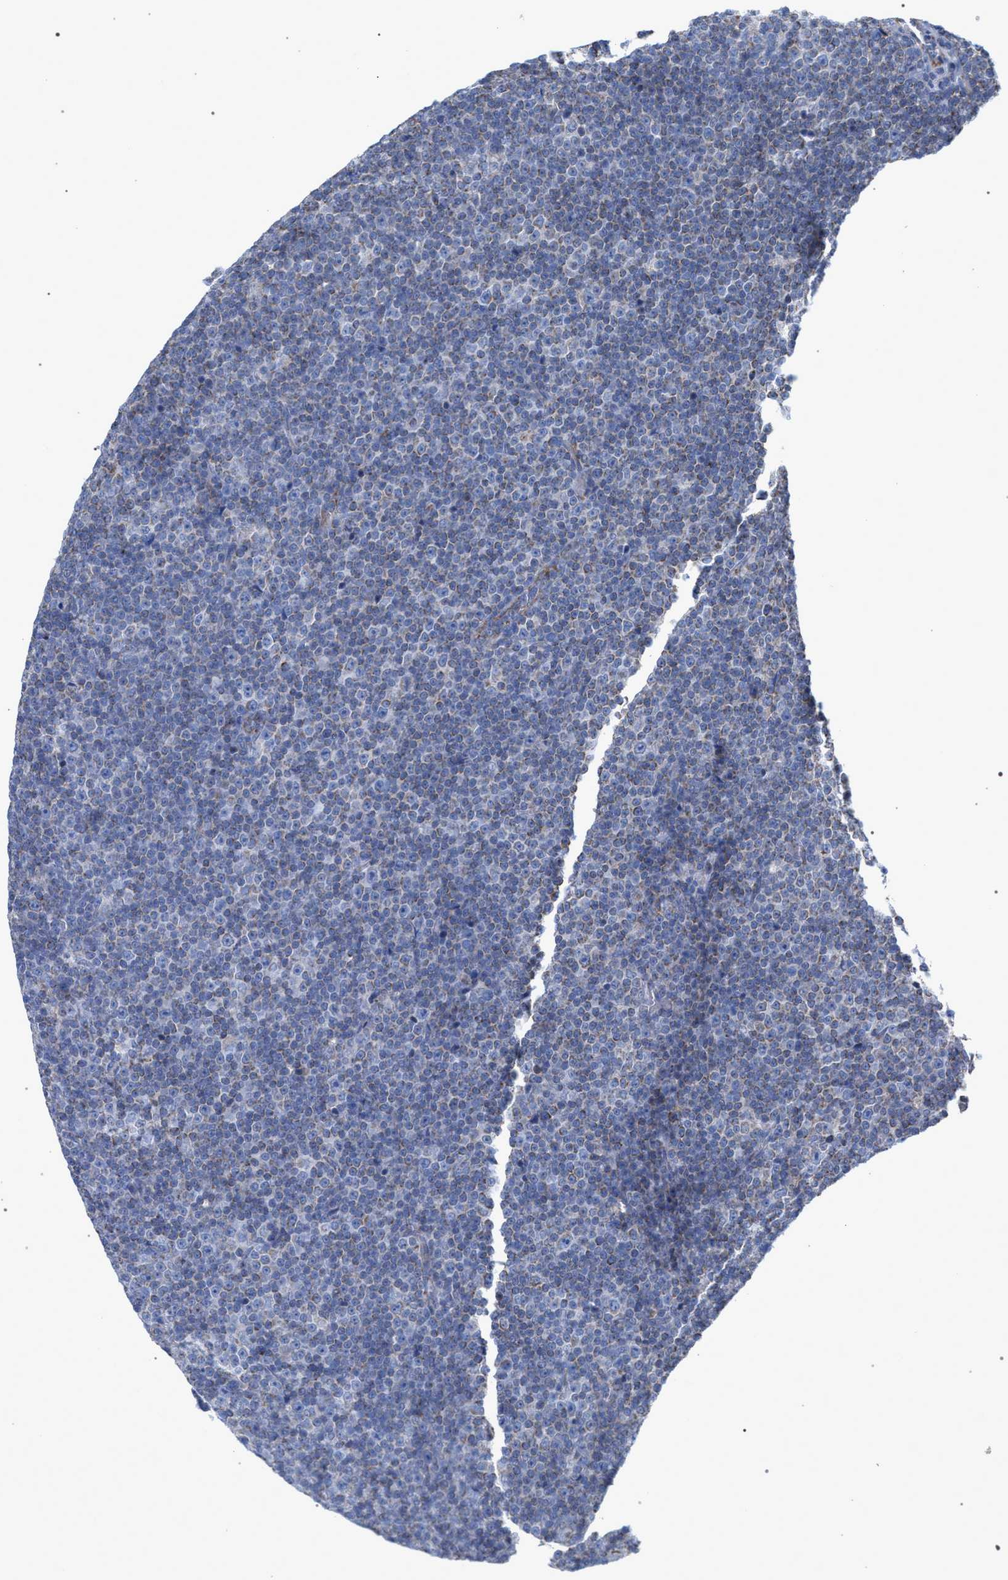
{"staining": {"intensity": "weak", "quantity": "<25%", "location": "cytoplasmic/membranous"}, "tissue": "lymphoma", "cell_type": "Tumor cells", "image_type": "cancer", "snomed": [{"axis": "morphology", "description": "Malignant lymphoma, non-Hodgkin's type, Low grade"}, {"axis": "topography", "description": "Lymph node"}], "caption": "High power microscopy photomicrograph of an immunohistochemistry (IHC) photomicrograph of malignant lymphoma, non-Hodgkin's type (low-grade), revealing no significant positivity in tumor cells.", "gene": "ECI2", "patient": {"sex": "female", "age": 67}}